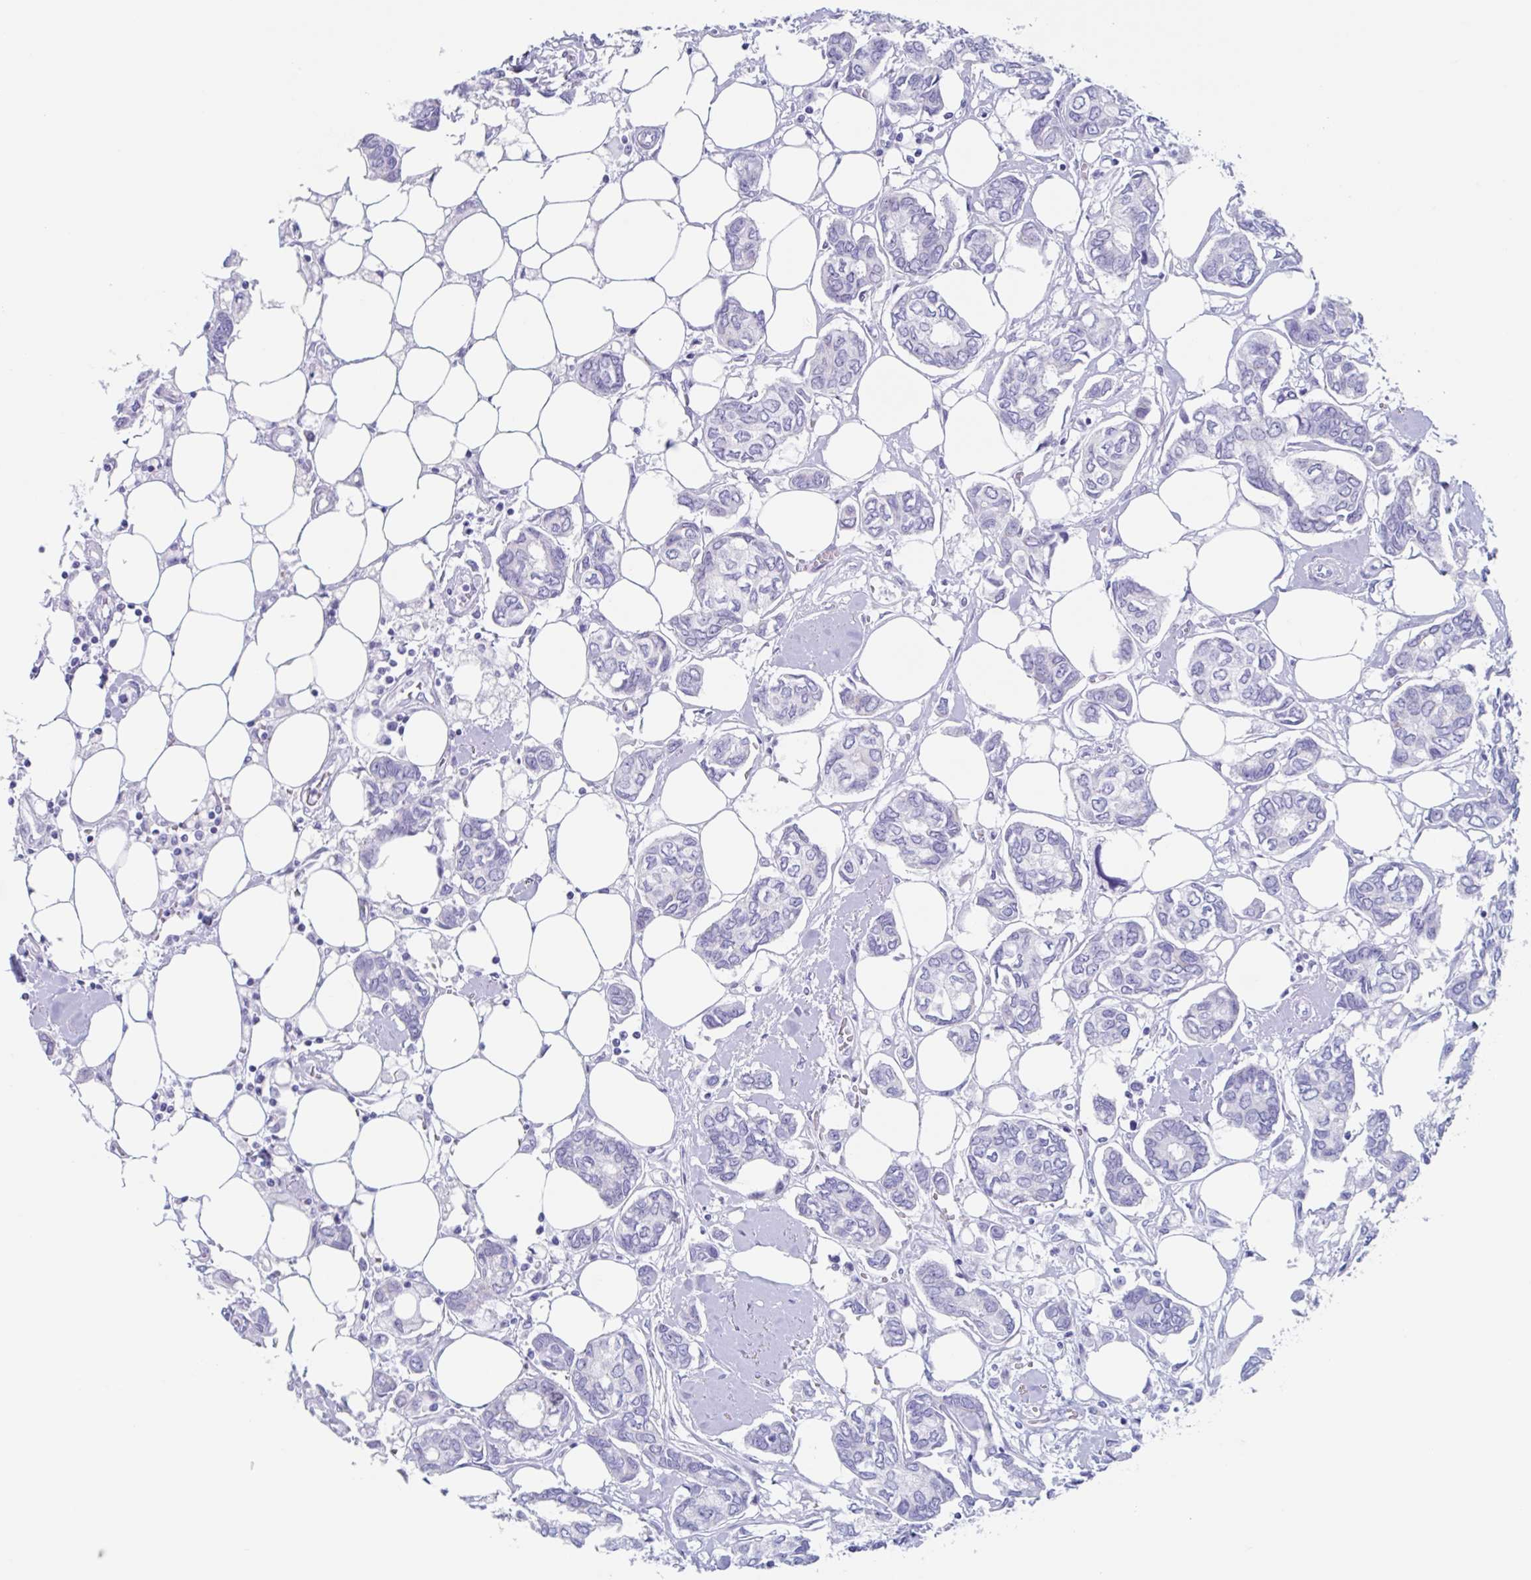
{"staining": {"intensity": "negative", "quantity": "none", "location": "none"}, "tissue": "breast cancer", "cell_type": "Tumor cells", "image_type": "cancer", "snomed": [{"axis": "morphology", "description": "Duct carcinoma"}, {"axis": "topography", "description": "Breast"}], "caption": "High power microscopy micrograph of an IHC image of infiltrating ductal carcinoma (breast), revealing no significant staining in tumor cells.", "gene": "CPTP", "patient": {"sex": "female", "age": 73}}